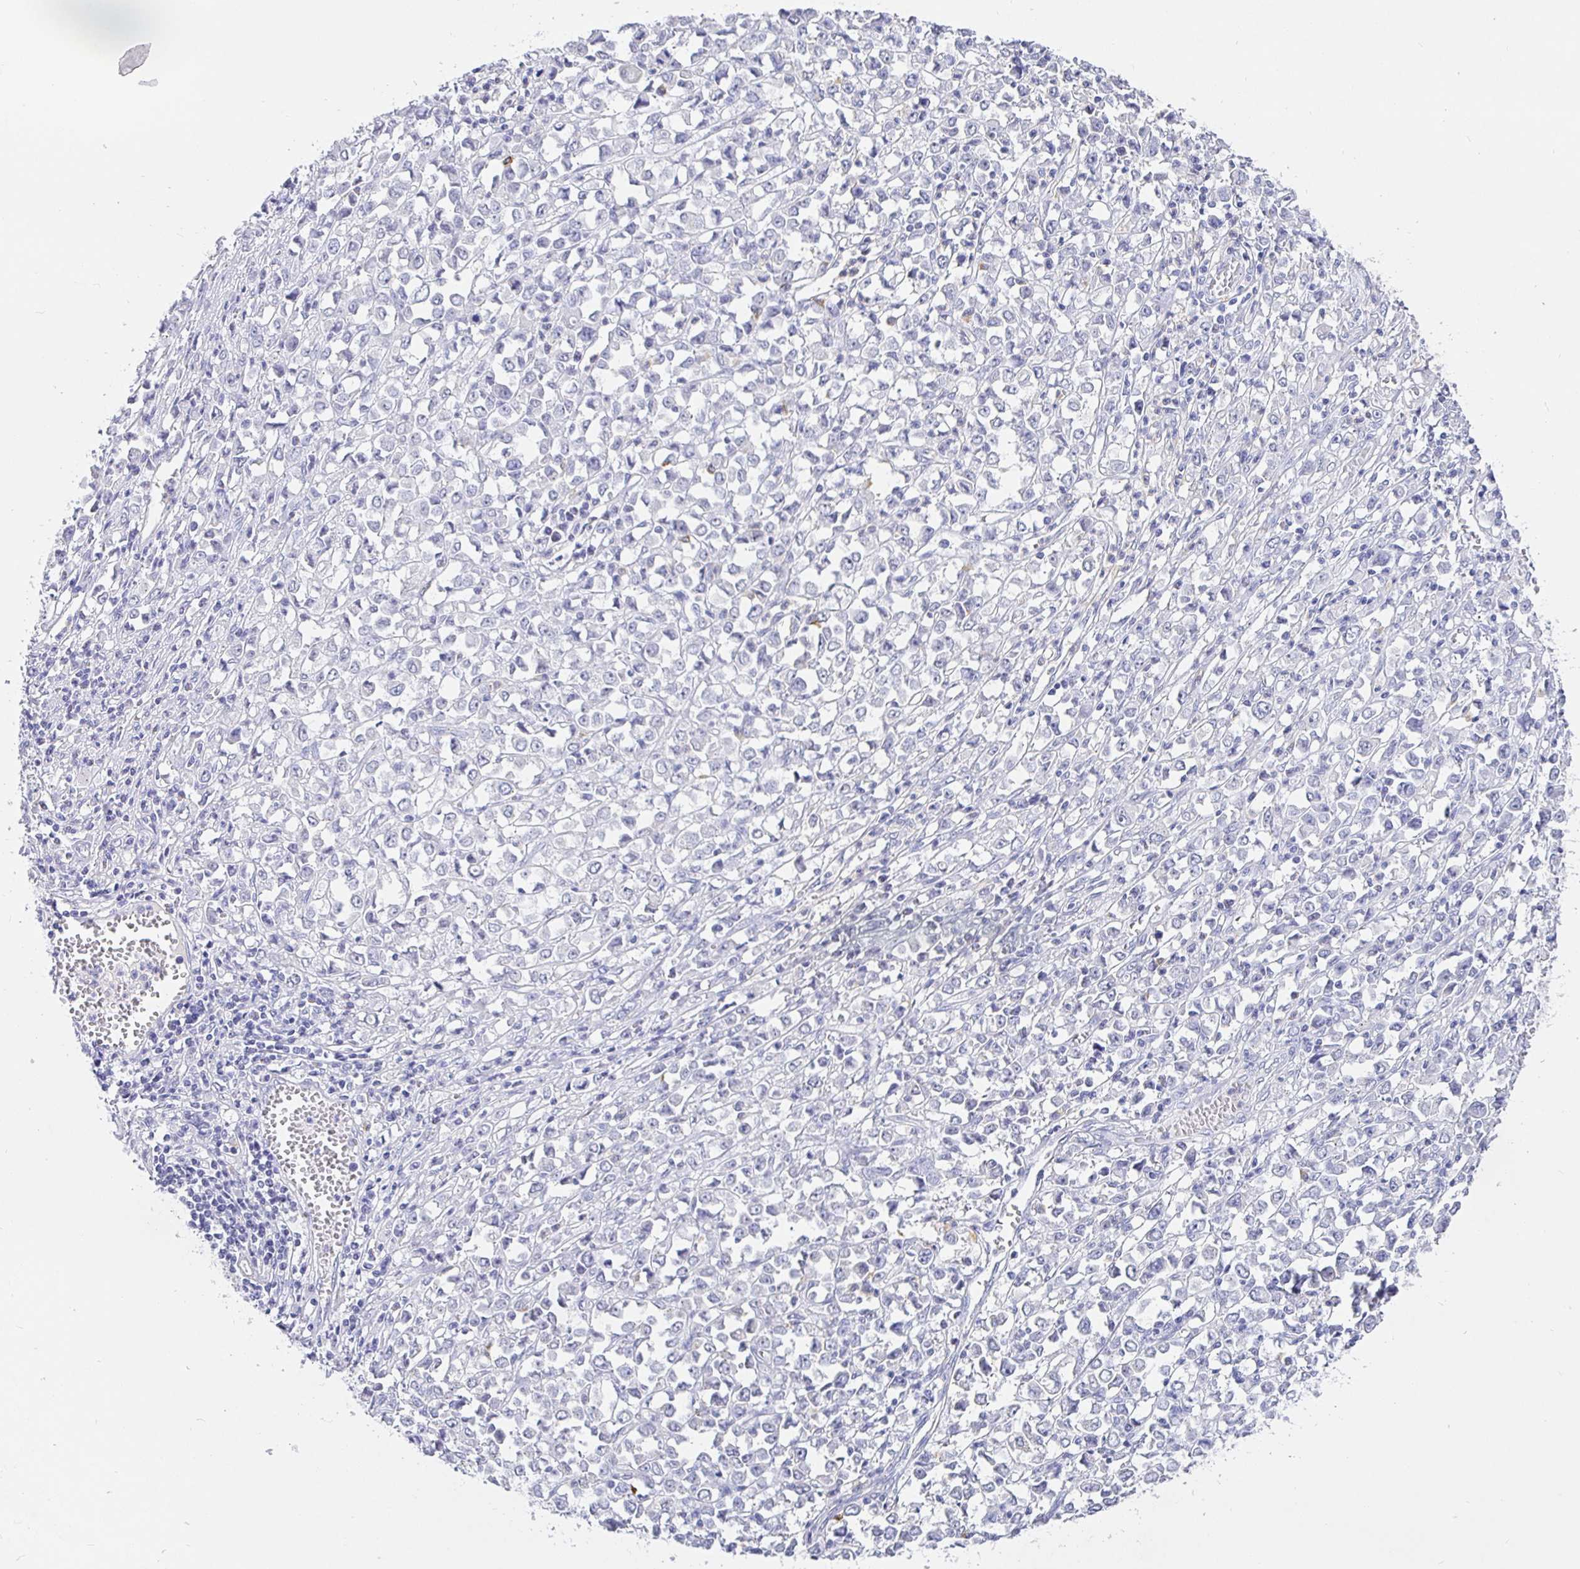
{"staining": {"intensity": "negative", "quantity": "none", "location": "none"}, "tissue": "stomach cancer", "cell_type": "Tumor cells", "image_type": "cancer", "snomed": [{"axis": "morphology", "description": "Adenocarcinoma, NOS"}, {"axis": "topography", "description": "Stomach, upper"}], "caption": "Protein analysis of stomach adenocarcinoma reveals no significant staining in tumor cells. The staining was performed using DAB (3,3'-diaminobenzidine) to visualize the protein expression in brown, while the nuclei were stained in blue with hematoxylin (Magnification: 20x).", "gene": "EZHIP", "patient": {"sex": "male", "age": 70}}